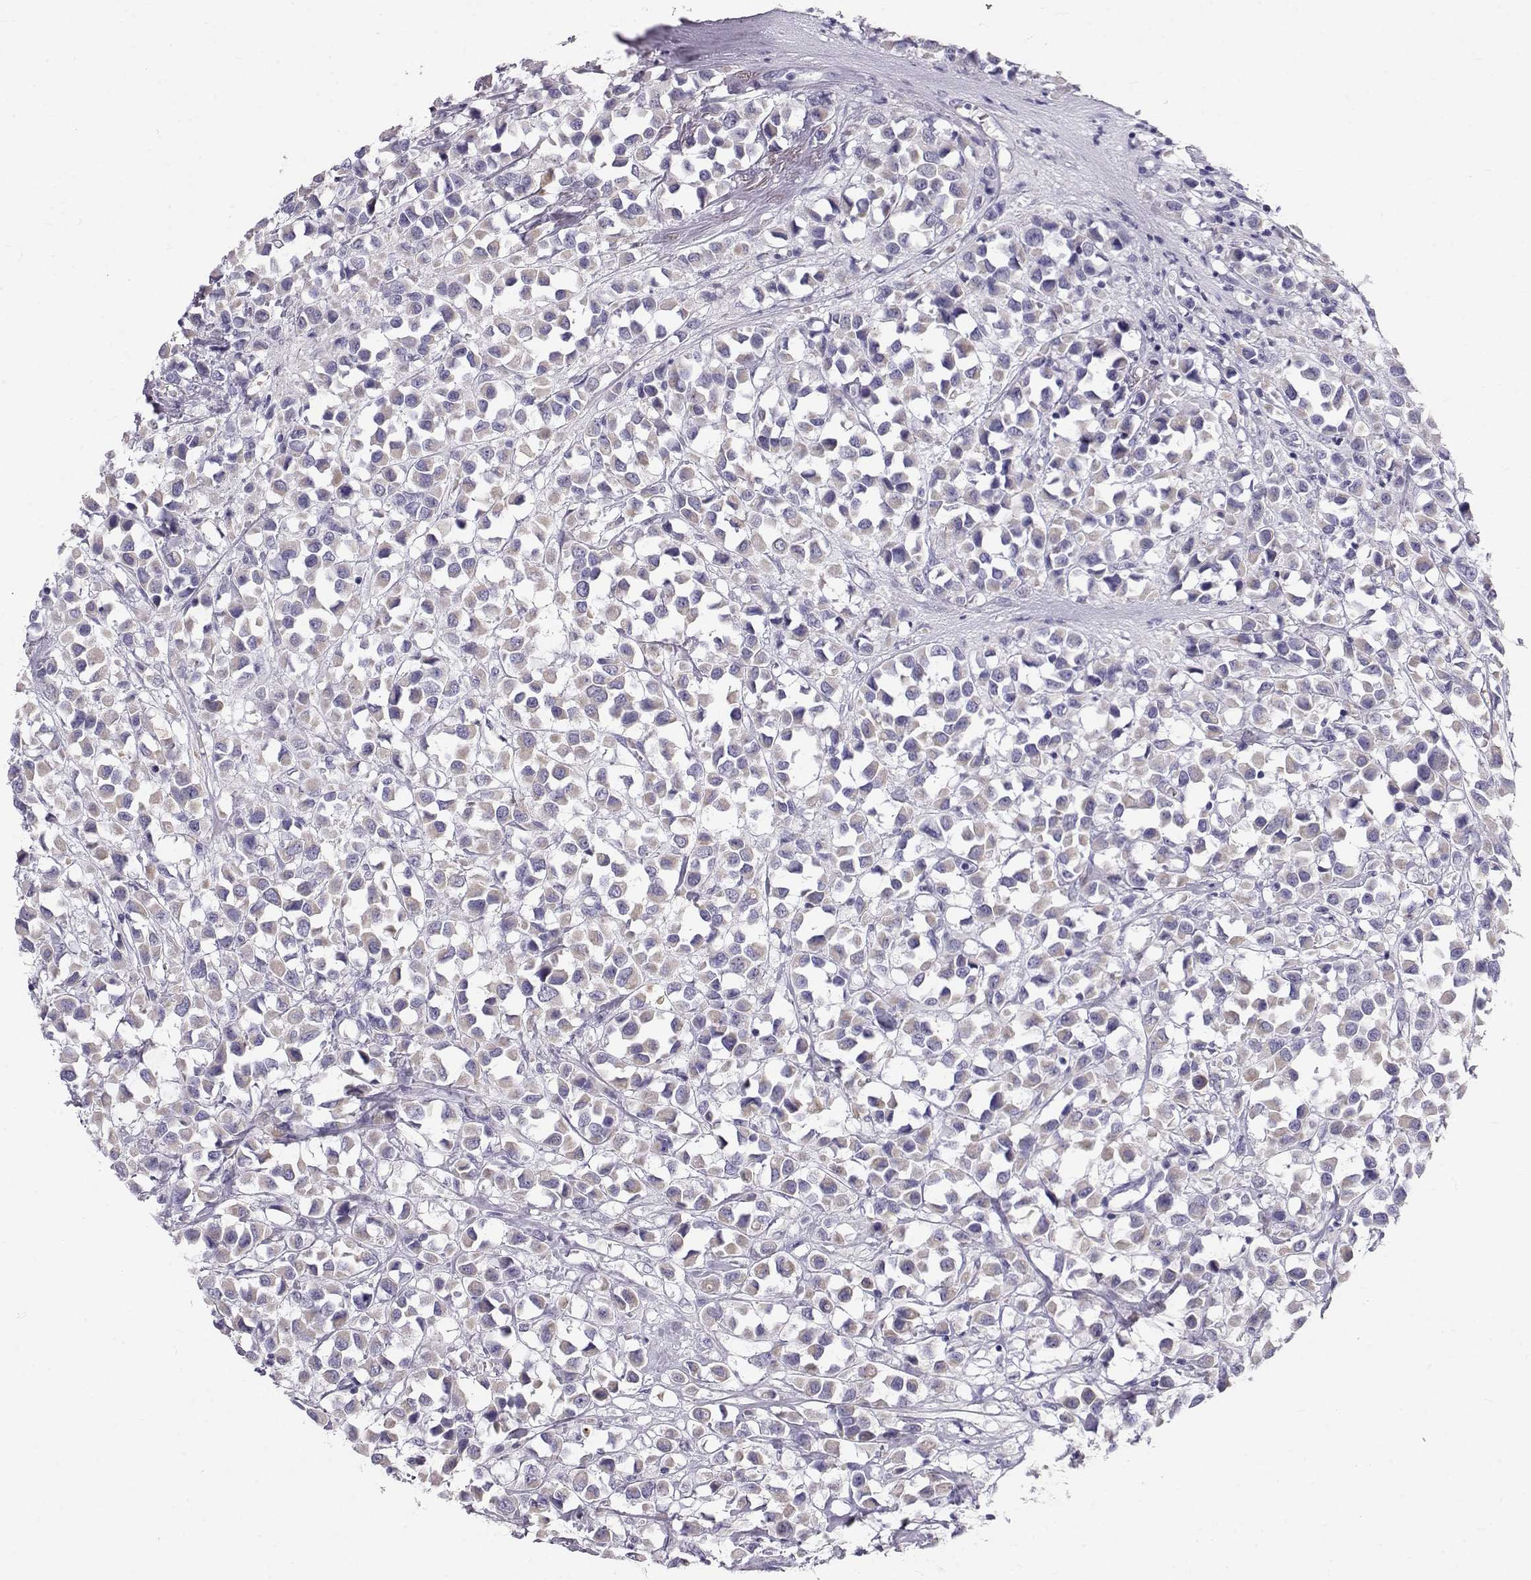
{"staining": {"intensity": "negative", "quantity": "none", "location": "none"}, "tissue": "breast cancer", "cell_type": "Tumor cells", "image_type": "cancer", "snomed": [{"axis": "morphology", "description": "Duct carcinoma"}, {"axis": "topography", "description": "Breast"}], "caption": "Immunohistochemistry of human breast intraductal carcinoma demonstrates no expression in tumor cells.", "gene": "GPR26", "patient": {"sex": "female", "age": 61}}